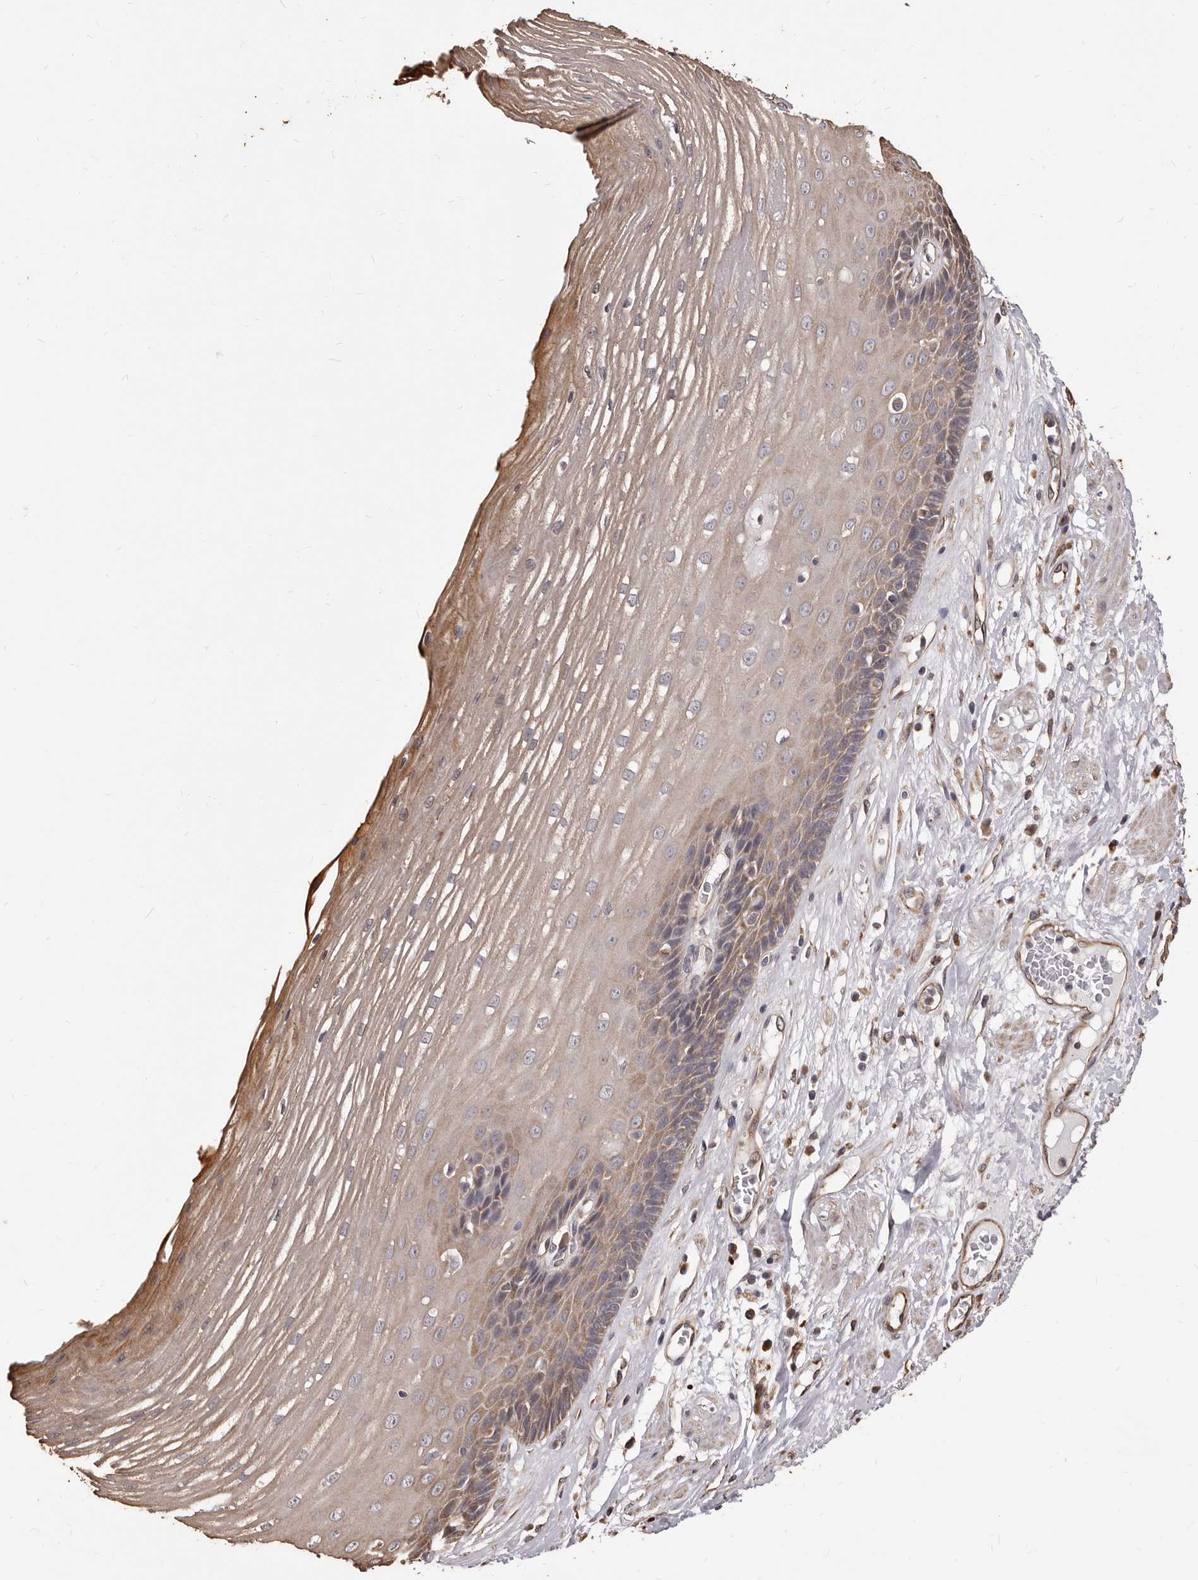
{"staining": {"intensity": "weak", "quantity": "25%-75%", "location": "cytoplasmic/membranous"}, "tissue": "esophagus", "cell_type": "Squamous epithelial cells", "image_type": "normal", "snomed": [{"axis": "morphology", "description": "Normal tissue, NOS"}, {"axis": "topography", "description": "Esophagus"}], "caption": "Immunohistochemistry (DAB (3,3'-diaminobenzidine)) staining of unremarkable esophagus reveals weak cytoplasmic/membranous protein staining in about 25%-75% of squamous epithelial cells.", "gene": "ALPK1", "patient": {"sex": "male", "age": 62}}